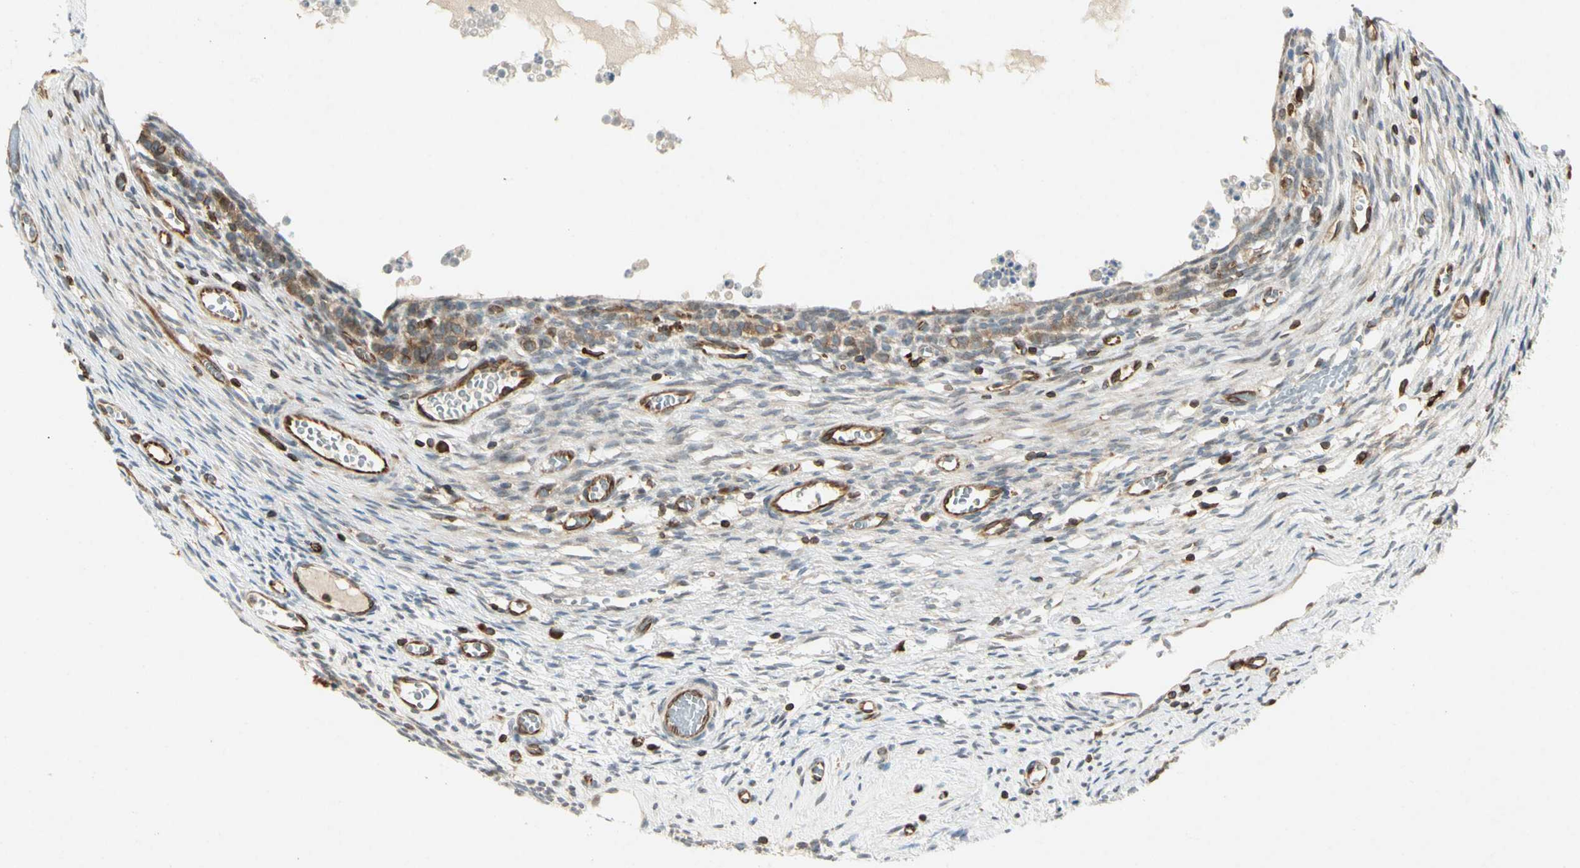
{"staining": {"intensity": "weak", "quantity": "25%-75%", "location": "cytoplasmic/membranous"}, "tissue": "ovary", "cell_type": "Ovarian stroma cells", "image_type": "normal", "snomed": [{"axis": "morphology", "description": "Normal tissue, NOS"}, {"axis": "topography", "description": "Ovary"}], "caption": "Human ovary stained with a brown dye displays weak cytoplasmic/membranous positive staining in approximately 25%-75% of ovarian stroma cells.", "gene": "TAPBP", "patient": {"sex": "female", "age": 35}}